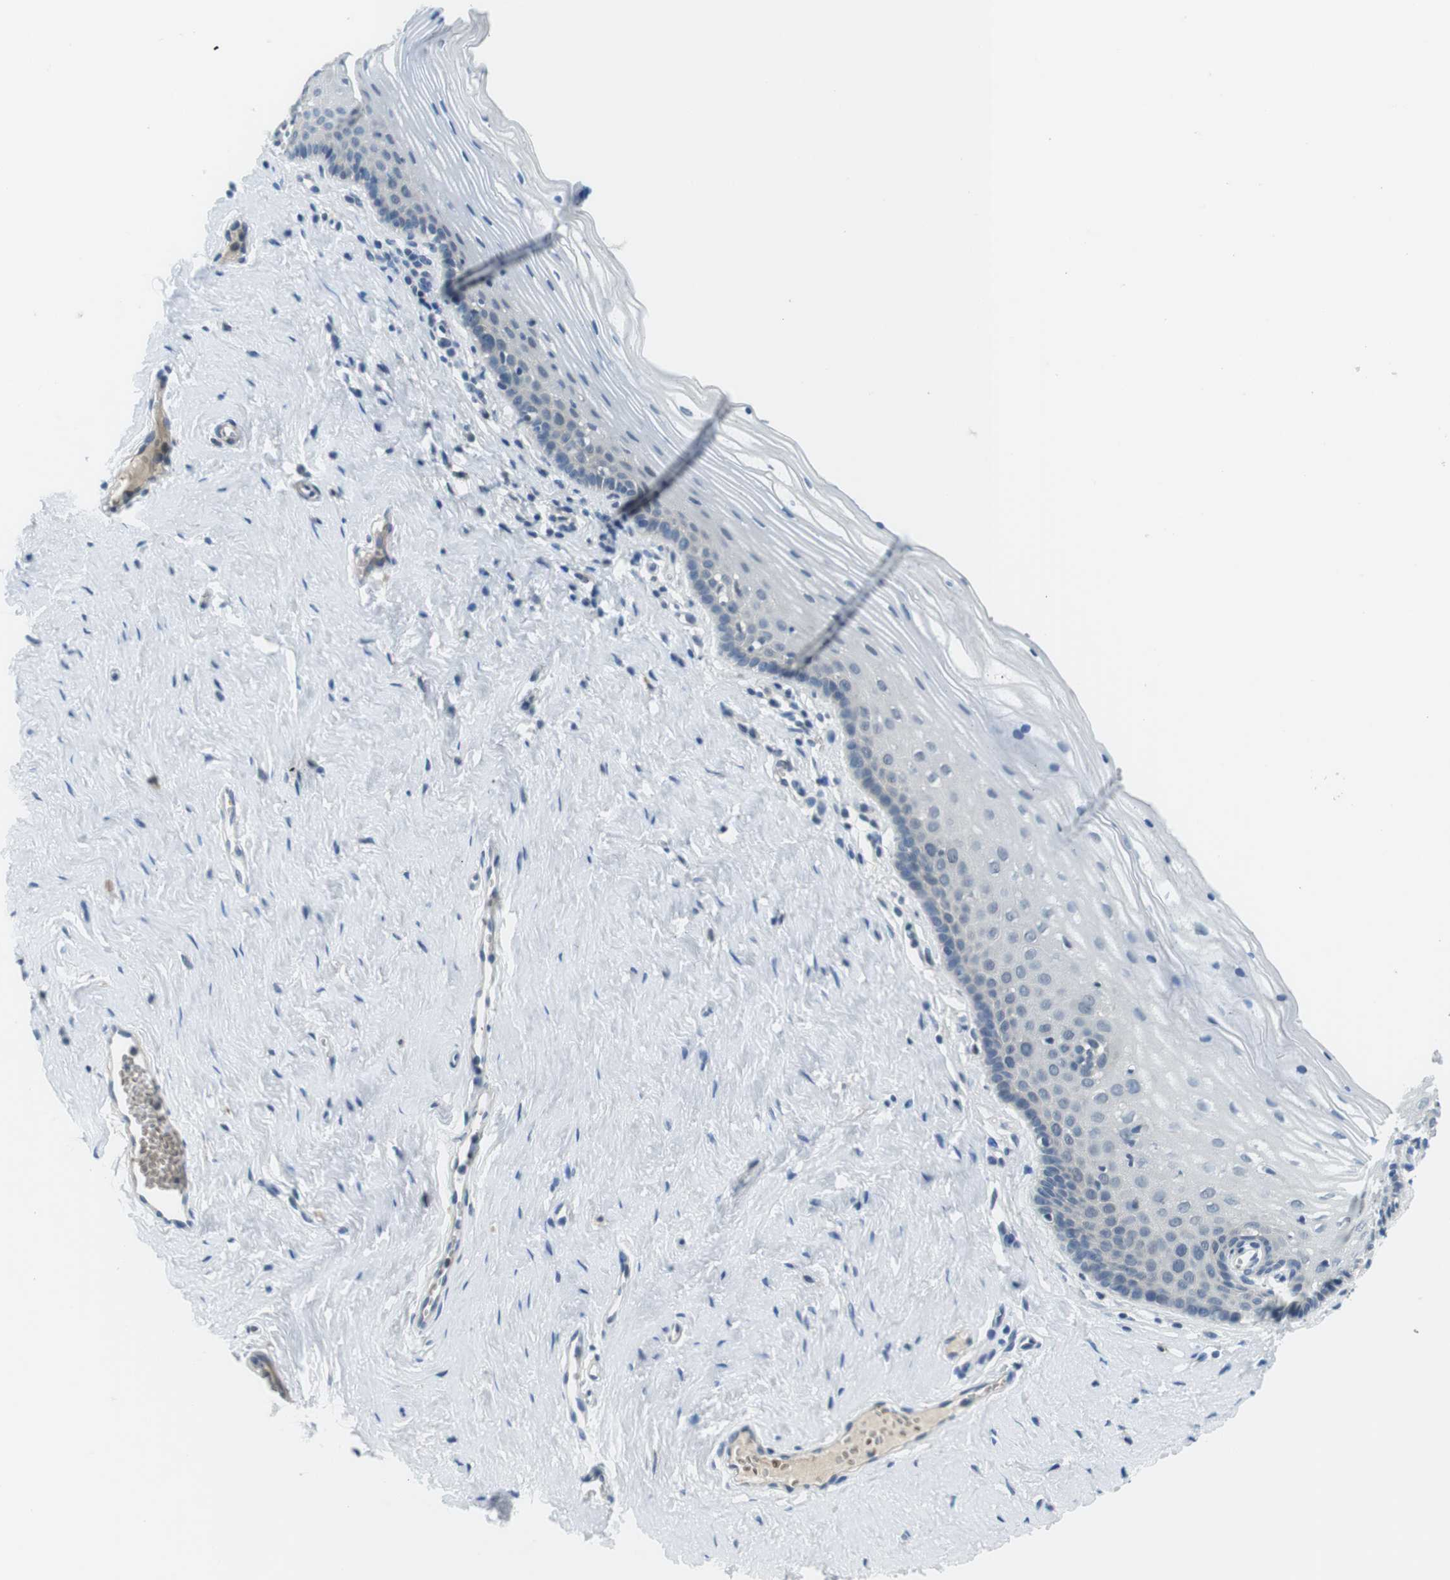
{"staining": {"intensity": "negative", "quantity": "none", "location": "none"}, "tissue": "vagina", "cell_type": "Squamous epithelial cells", "image_type": "normal", "snomed": [{"axis": "morphology", "description": "Normal tissue, NOS"}, {"axis": "topography", "description": "Vagina"}], "caption": "Protein analysis of unremarkable vagina shows no significant expression in squamous epithelial cells. The staining is performed using DAB brown chromogen with nuclei counter-stained in using hematoxylin.", "gene": "WSCD1", "patient": {"sex": "female", "age": 32}}